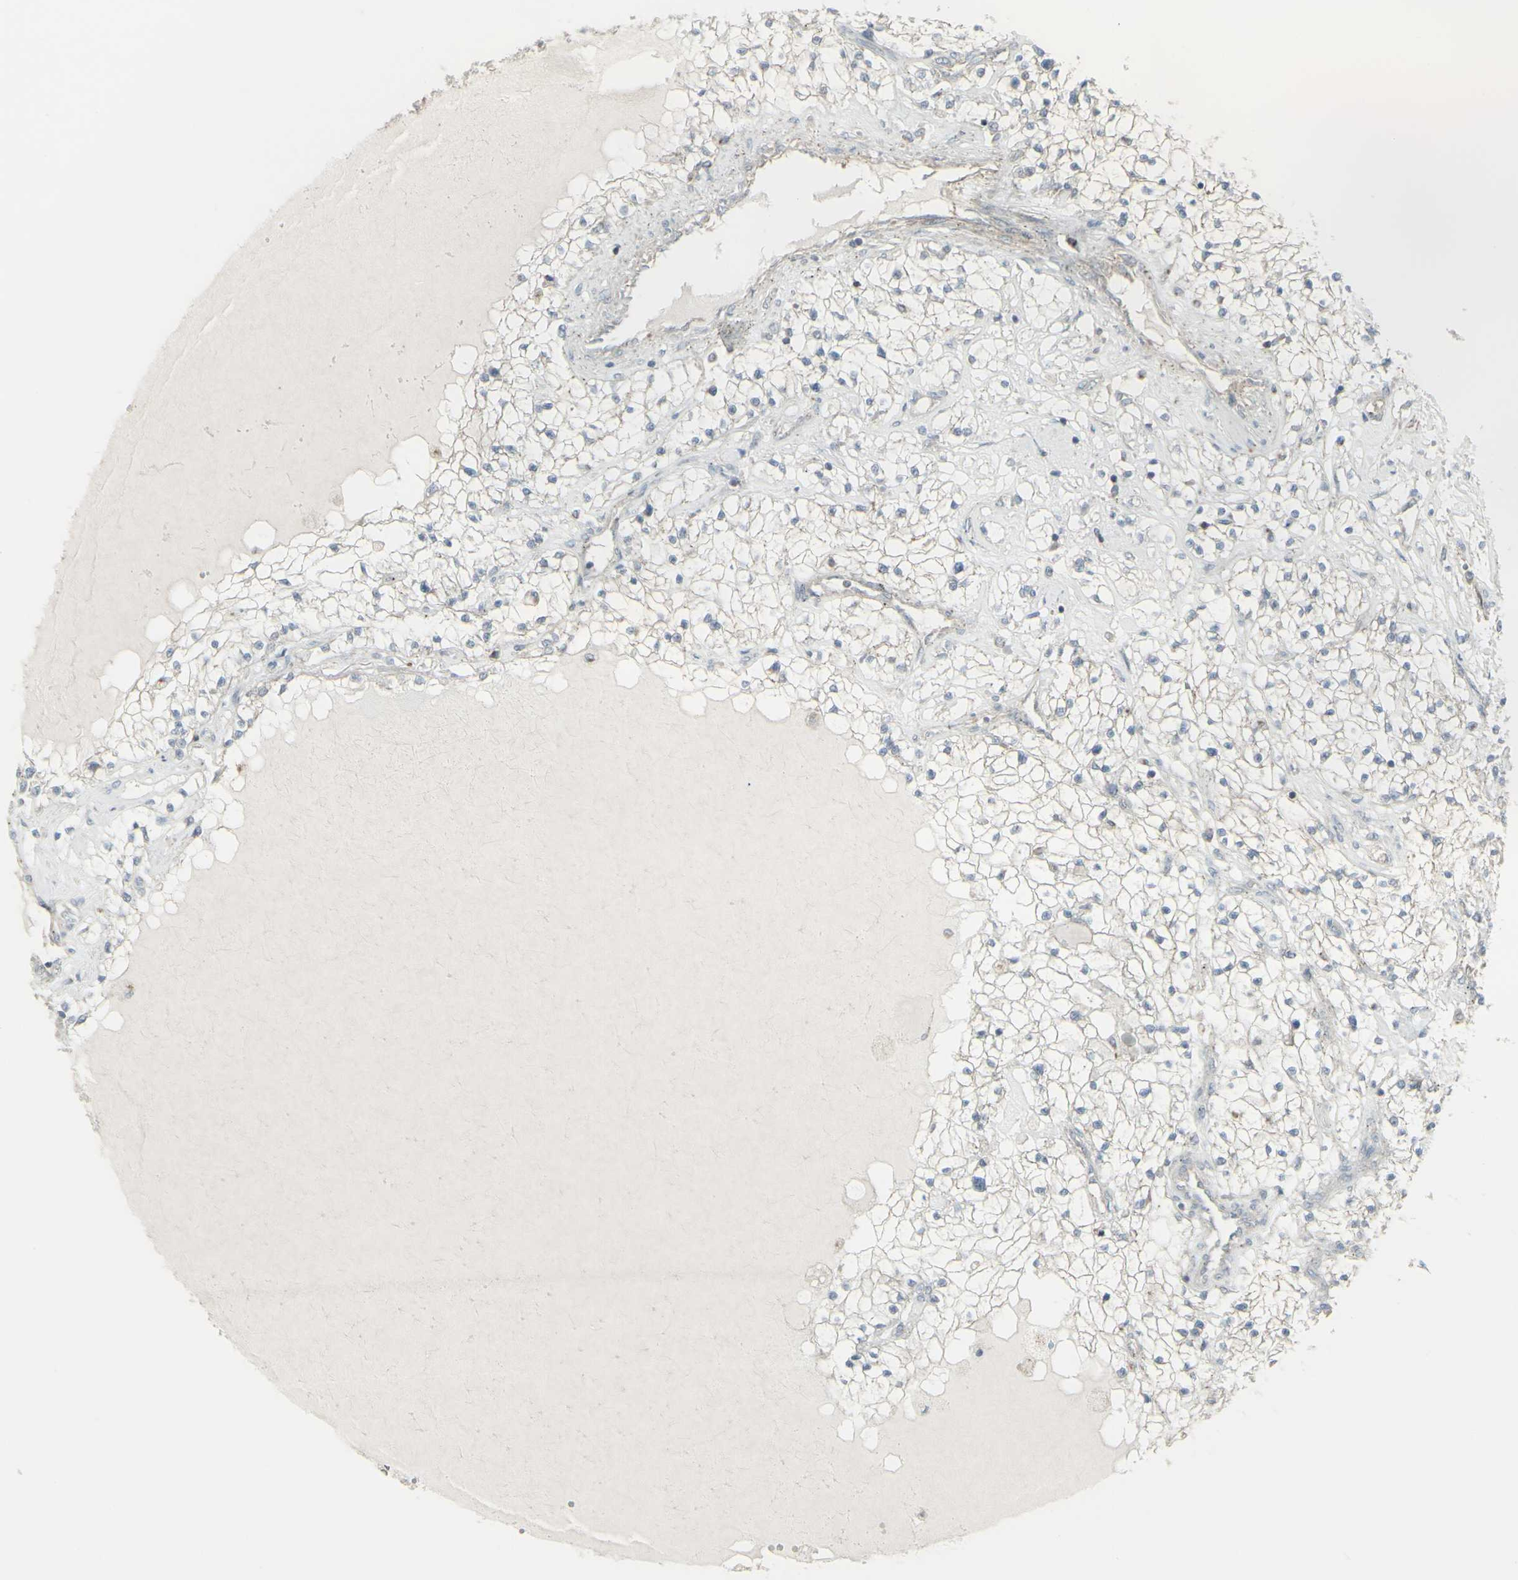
{"staining": {"intensity": "negative", "quantity": "none", "location": "none"}, "tissue": "renal cancer", "cell_type": "Tumor cells", "image_type": "cancer", "snomed": [{"axis": "morphology", "description": "Adenocarcinoma, NOS"}, {"axis": "topography", "description": "Kidney"}], "caption": "Immunohistochemistry of renal adenocarcinoma reveals no staining in tumor cells.", "gene": "GALNT6", "patient": {"sex": "male", "age": 68}}